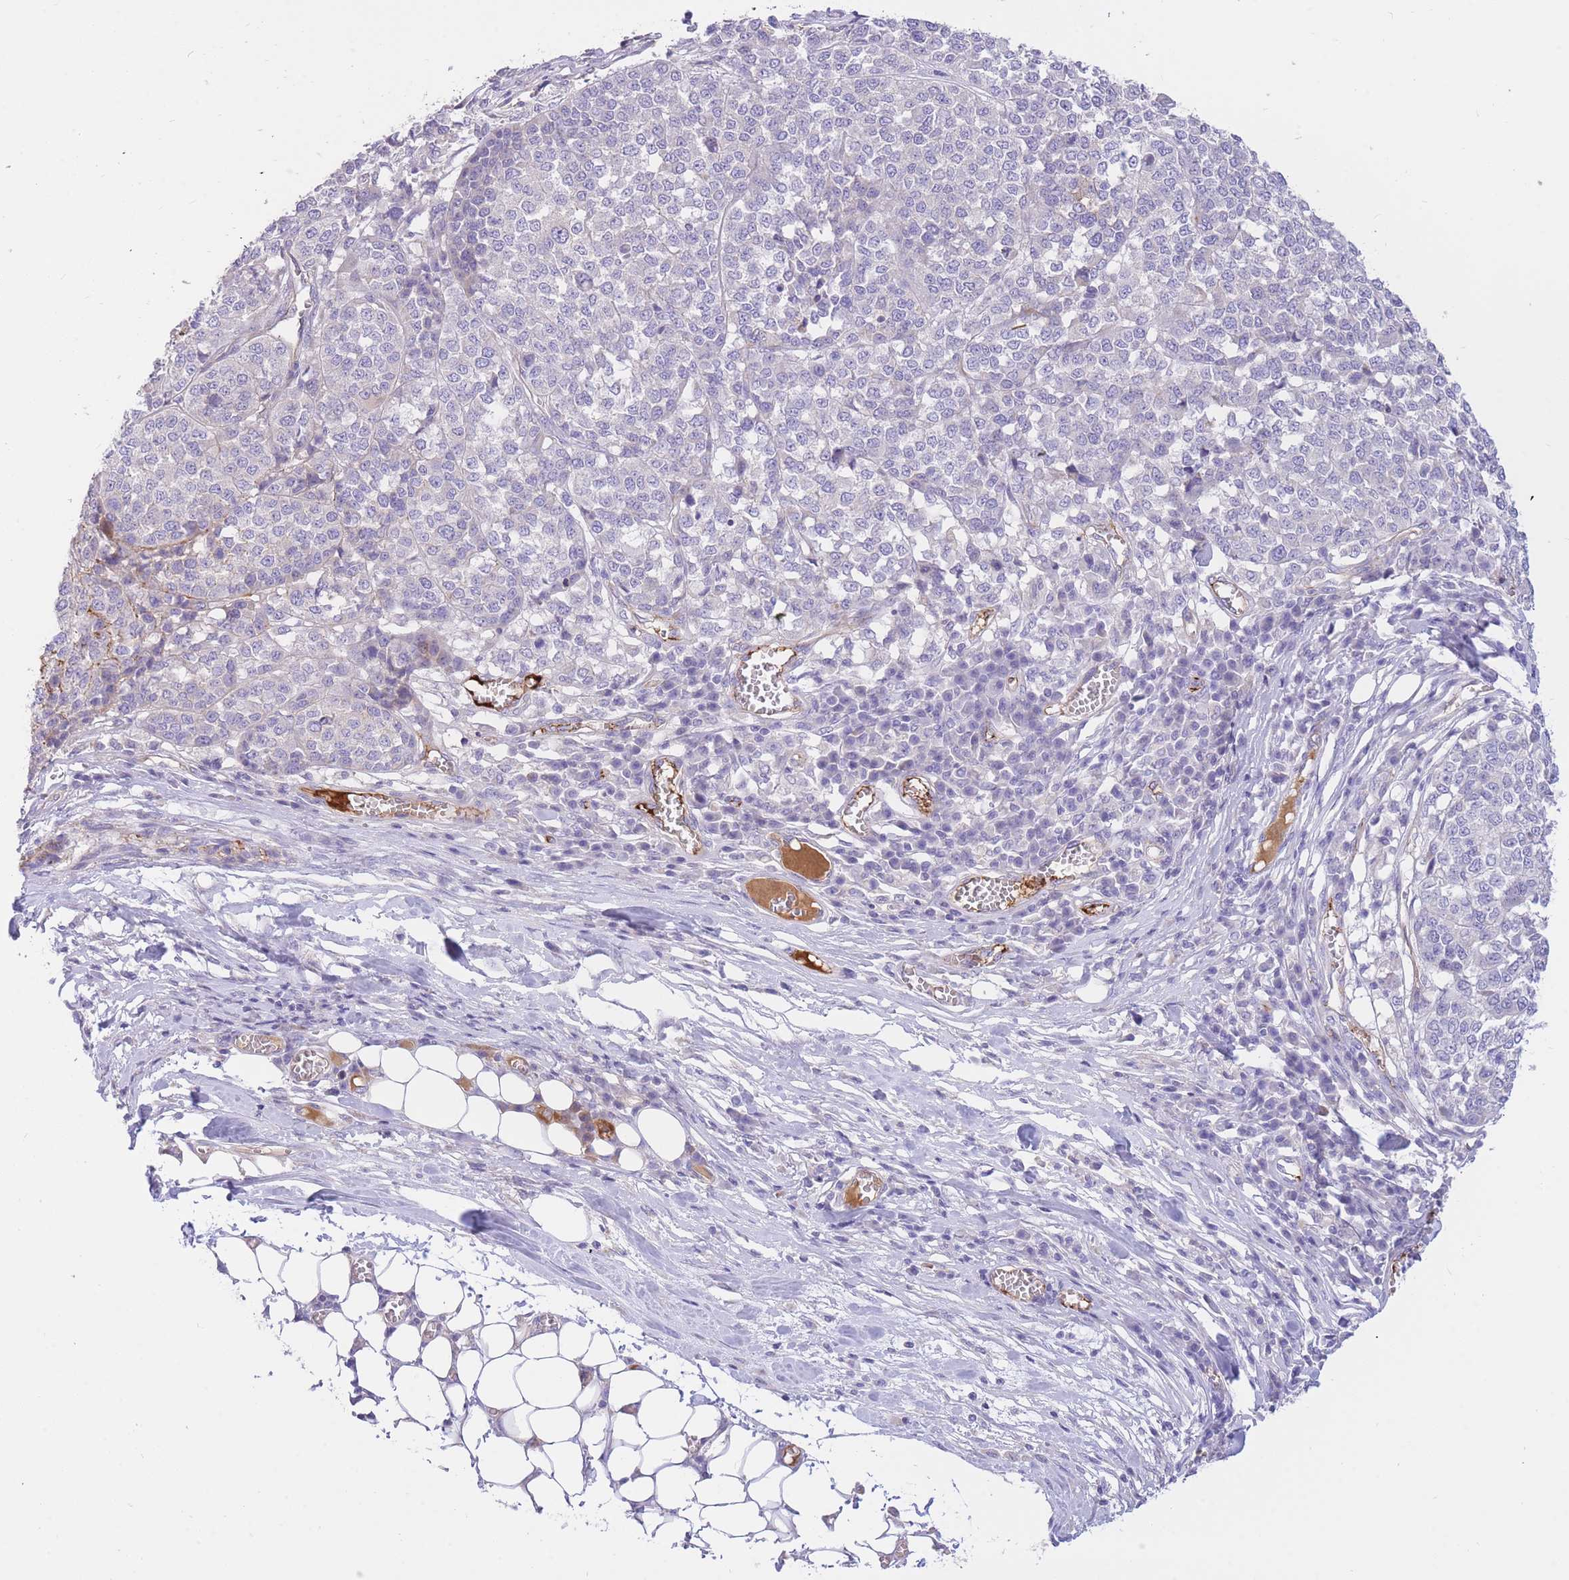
{"staining": {"intensity": "negative", "quantity": "none", "location": "none"}, "tissue": "melanoma", "cell_type": "Tumor cells", "image_type": "cancer", "snomed": [{"axis": "morphology", "description": "Malignant melanoma, Metastatic site"}, {"axis": "topography", "description": "Lymph node"}], "caption": "This image is of malignant melanoma (metastatic site) stained with immunohistochemistry to label a protein in brown with the nuclei are counter-stained blue. There is no positivity in tumor cells. (DAB (3,3'-diaminobenzidine) immunohistochemistry with hematoxylin counter stain).", "gene": "SULT1A1", "patient": {"sex": "male", "age": 44}}